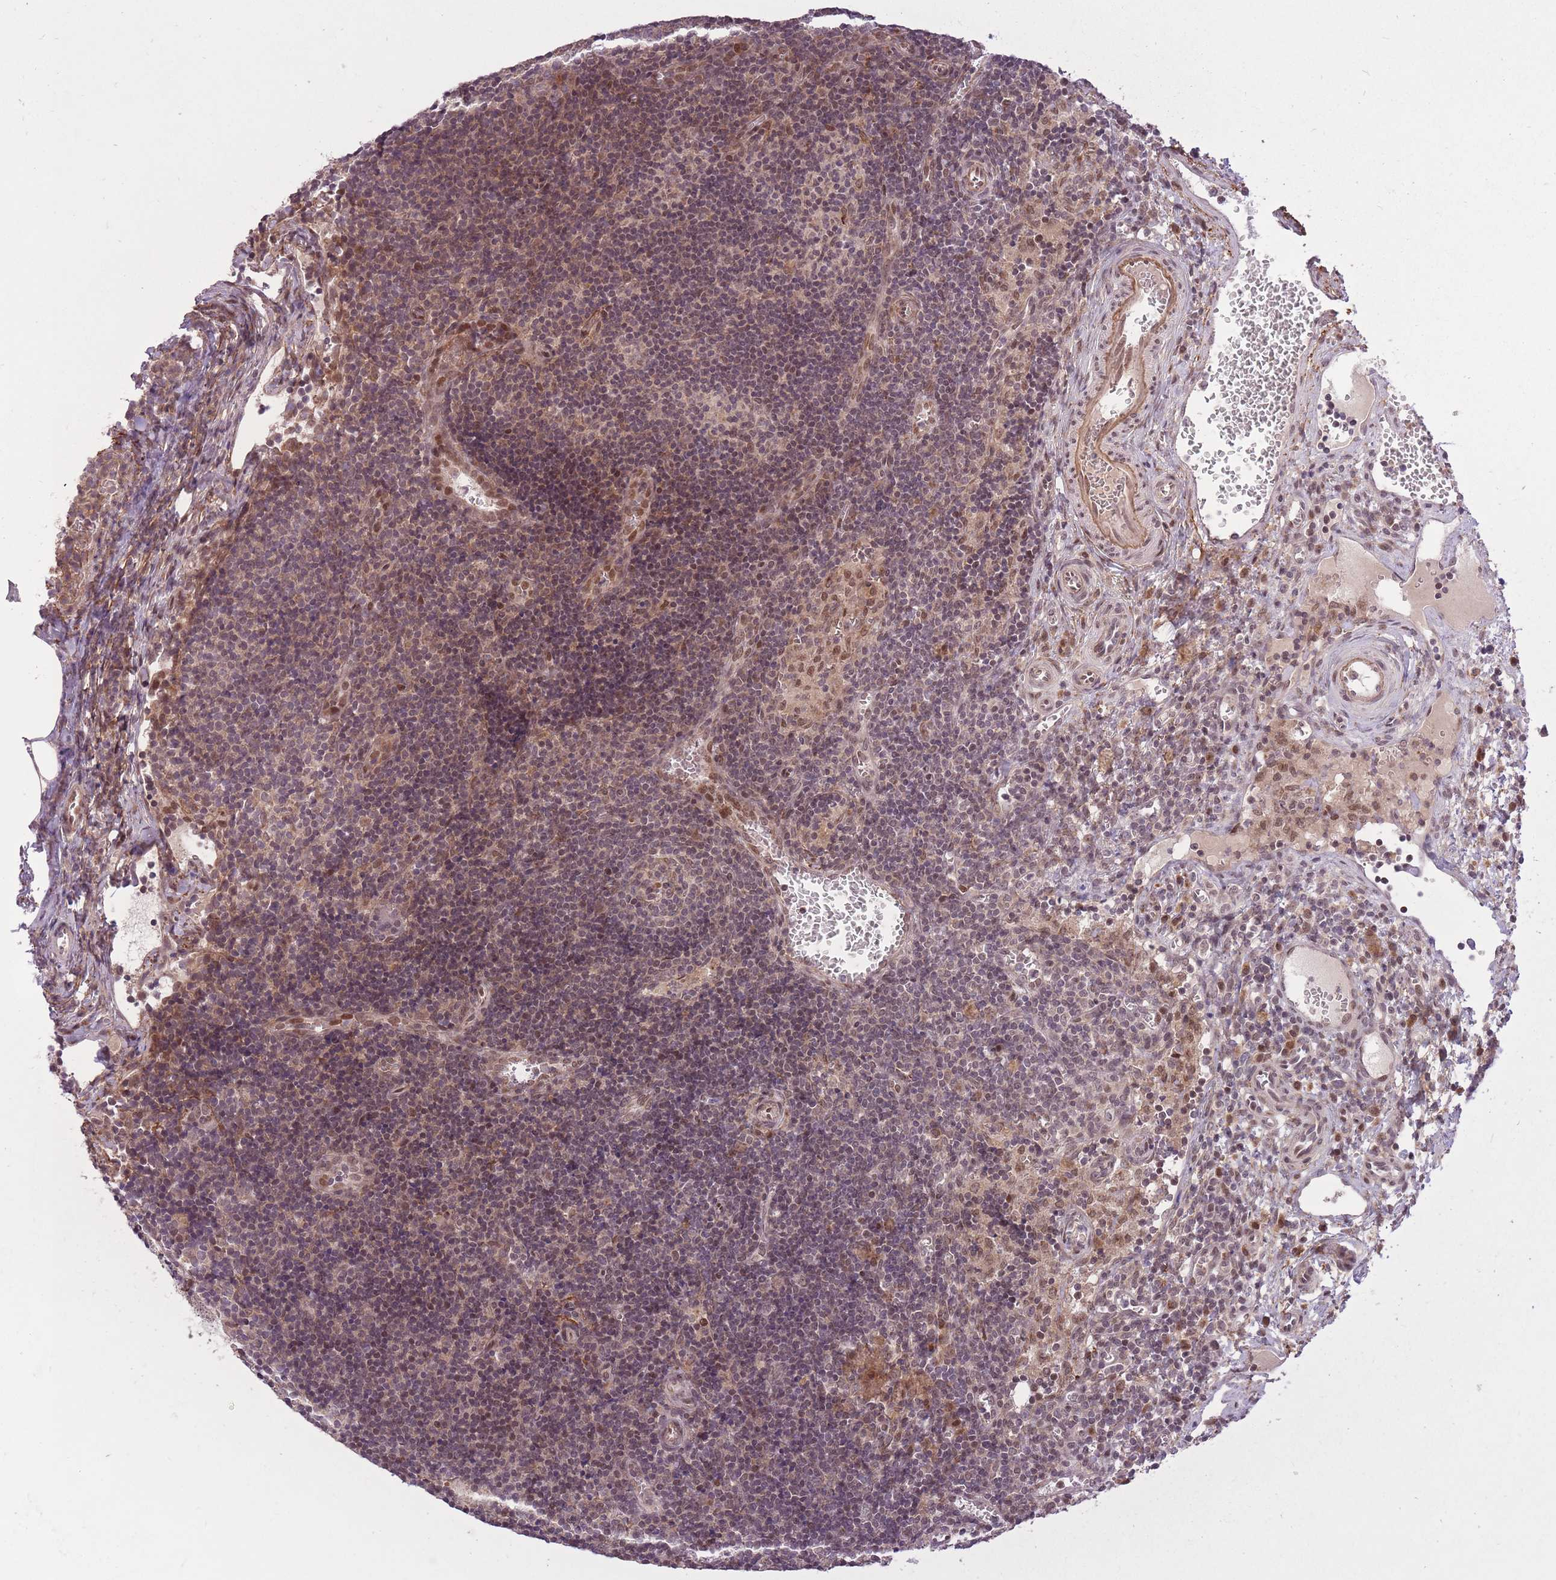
{"staining": {"intensity": "negative", "quantity": "none", "location": "none"}, "tissue": "lymph node", "cell_type": "Germinal center cells", "image_type": "normal", "snomed": [{"axis": "morphology", "description": "Normal tissue, NOS"}, {"axis": "topography", "description": "Lymph node"}], "caption": "Immunohistochemistry (IHC) image of benign lymph node: human lymph node stained with DAB exhibits no significant protein expression in germinal center cells.", "gene": "ZNF391", "patient": {"sex": "female", "age": 37}}